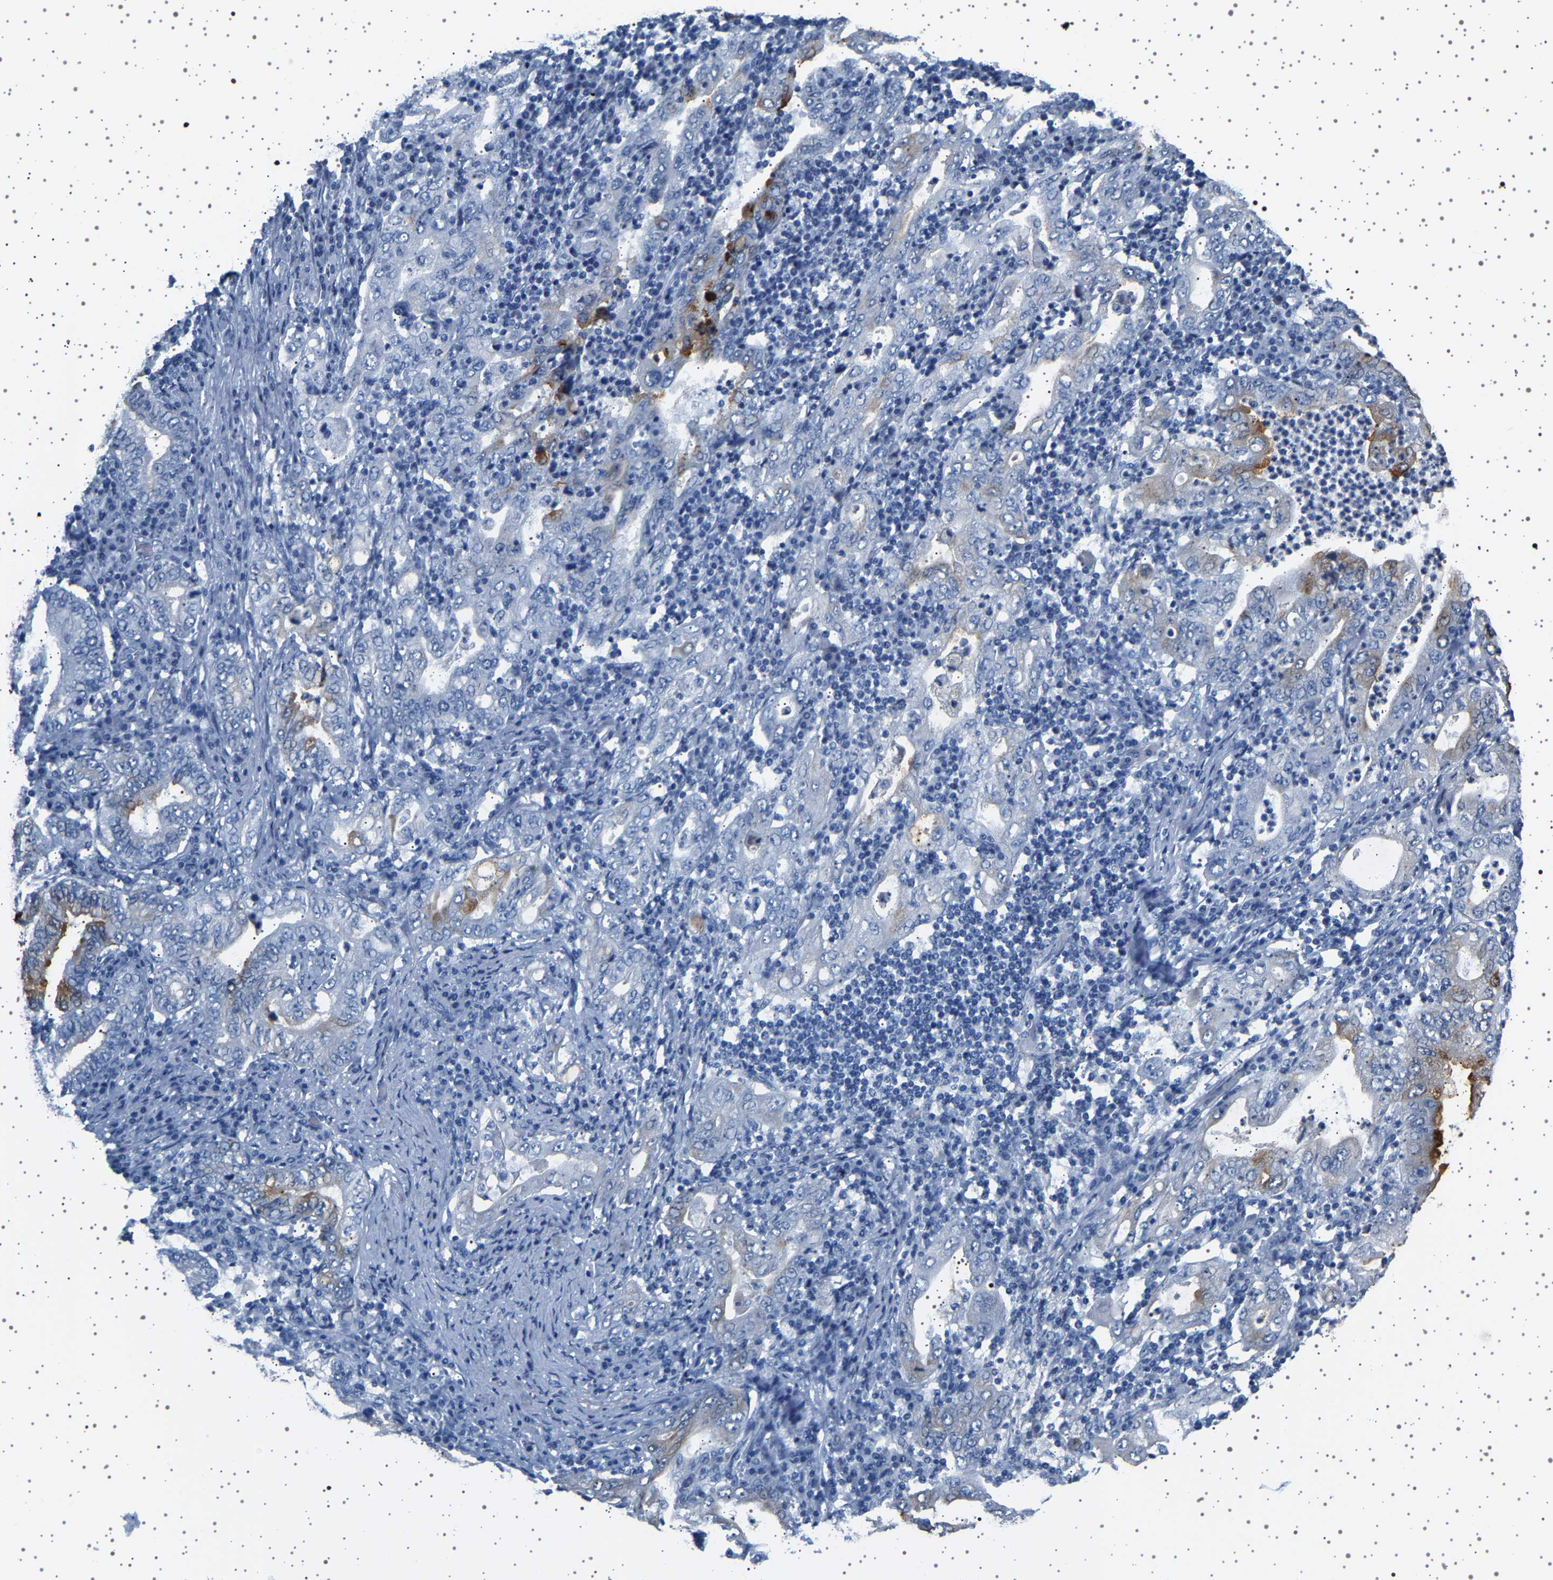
{"staining": {"intensity": "negative", "quantity": "none", "location": "none"}, "tissue": "stomach cancer", "cell_type": "Tumor cells", "image_type": "cancer", "snomed": [{"axis": "morphology", "description": "Normal tissue, NOS"}, {"axis": "morphology", "description": "Adenocarcinoma, NOS"}, {"axis": "topography", "description": "Esophagus"}, {"axis": "topography", "description": "Stomach, upper"}, {"axis": "topography", "description": "Peripheral nerve tissue"}], "caption": "IHC of stomach adenocarcinoma displays no positivity in tumor cells.", "gene": "TFF3", "patient": {"sex": "male", "age": 62}}